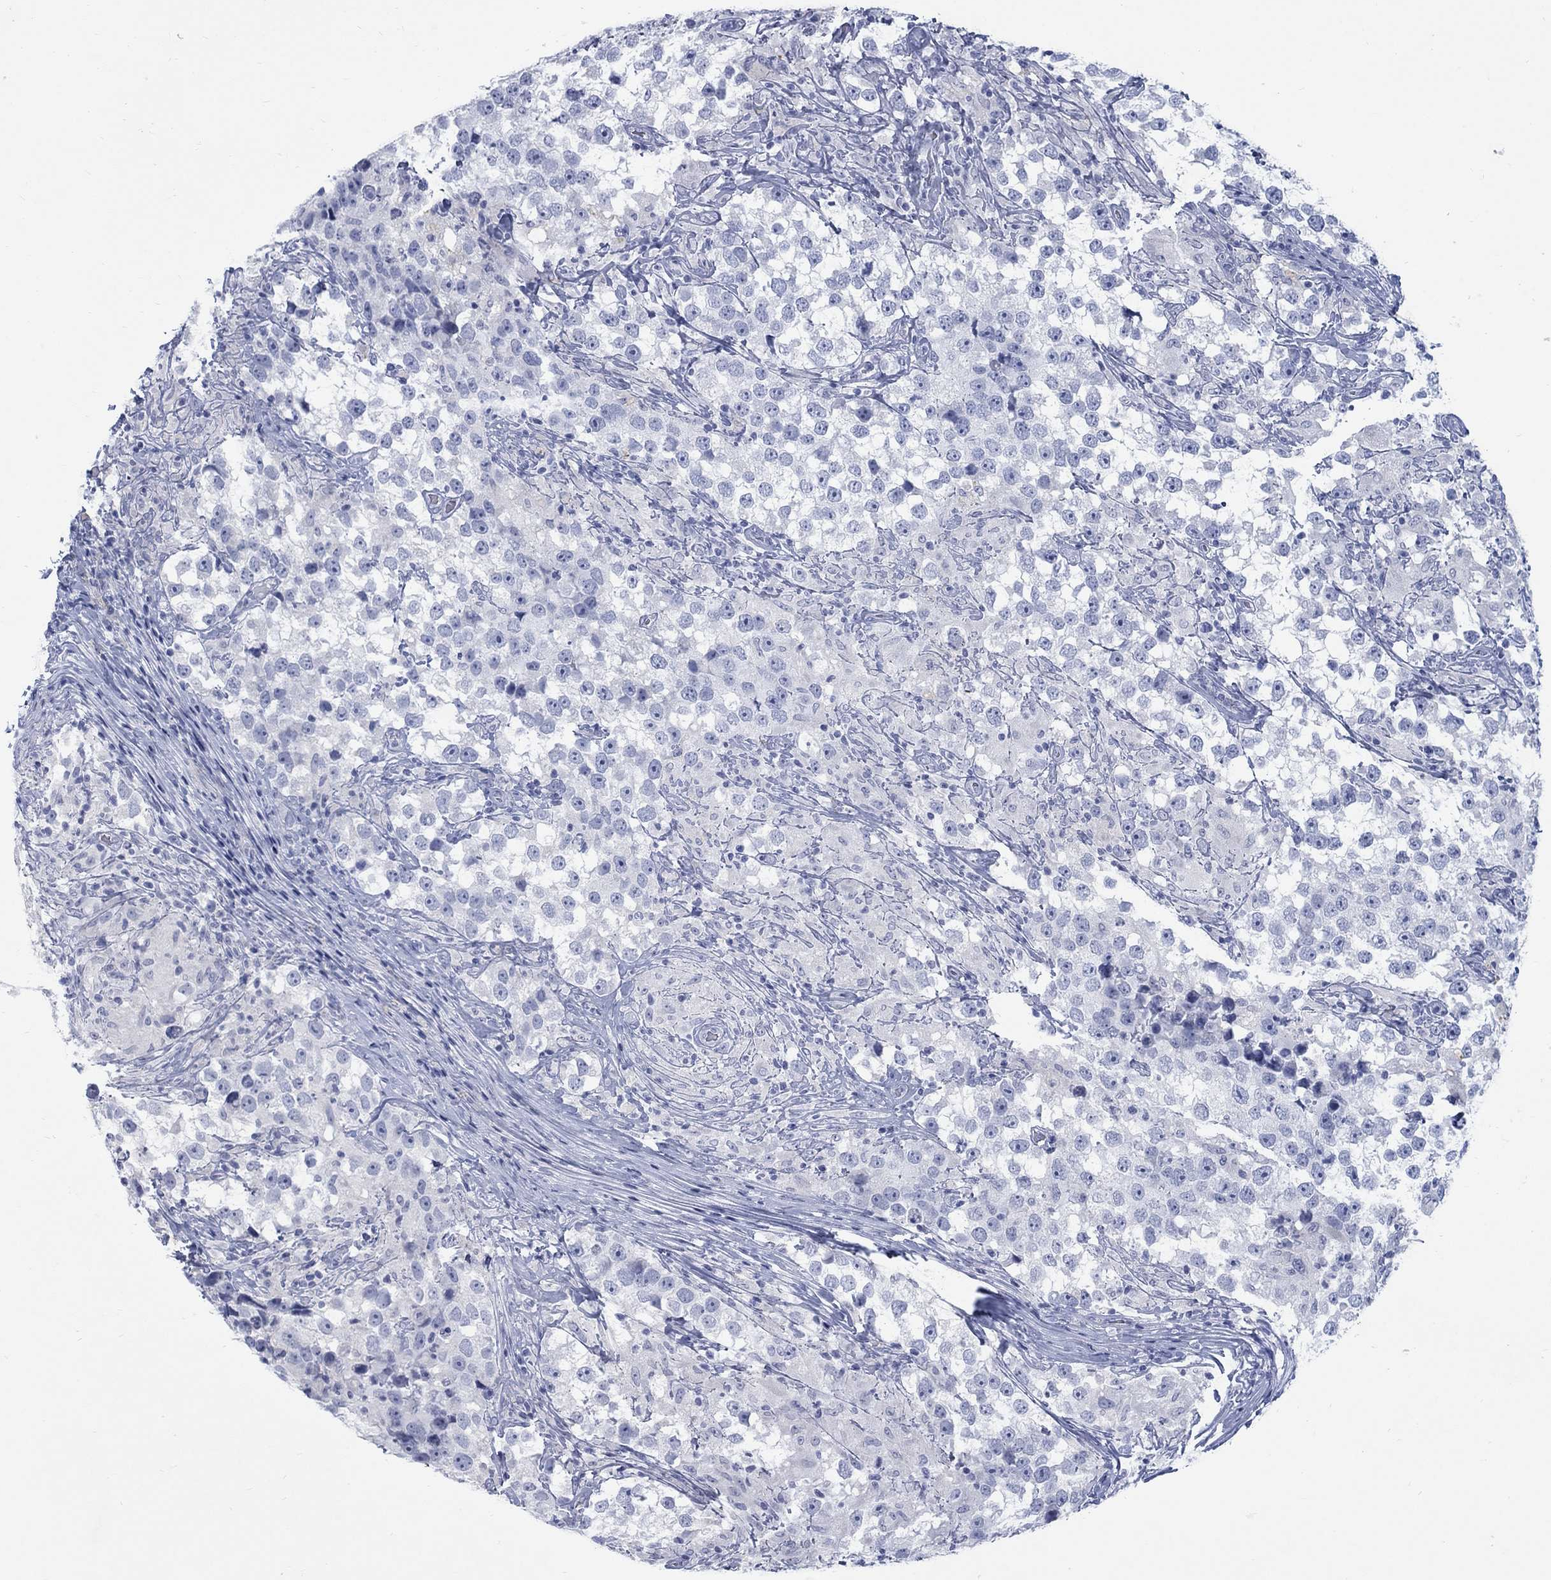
{"staining": {"intensity": "negative", "quantity": "none", "location": "none"}, "tissue": "testis cancer", "cell_type": "Tumor cells", "image_type": "cancer", "snomed": [{"axis": "morphology", "description": "Seminoma, NOS"}, {"axis": "topography", "description": "Testis"}], "caption": "This is an immunohistochemistry (IHC) image of seminoma (testis). There is no expression in tumor cells.", "gene": "RFTN2", "patient": {"sex": "male", "age": 46}}